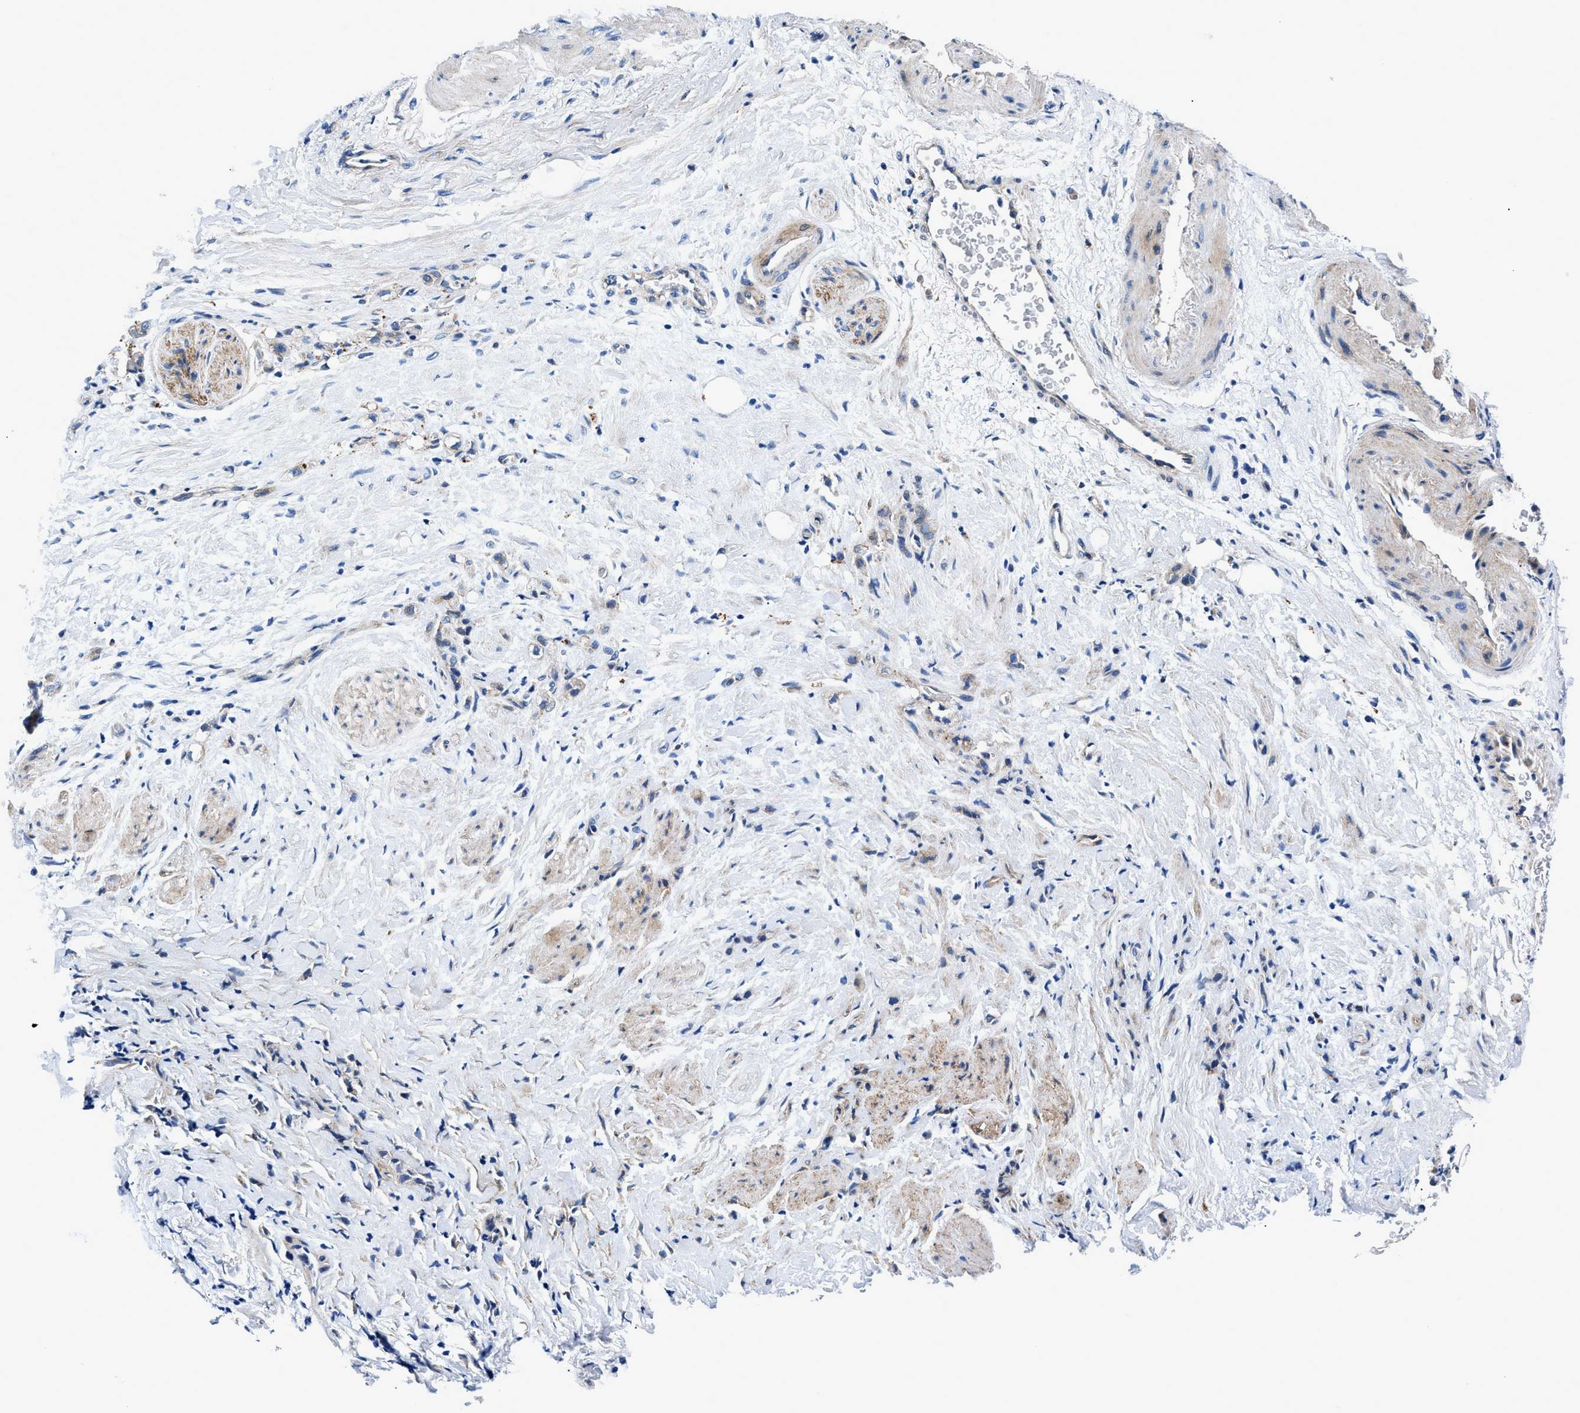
{"staining": {"intensity": "negative", "quantity": "none", "location": "none"}, "tissue": "stomach cancer", "cell_type": "Tumor cells", "image_type": "cancer", "snomed": [{"axis": "morphology", "description": "Adenocarcinoma, NOS"}, {"axis": "topography", "description": "Stomach"}], "caption": "Immunohistochemistry (IHC) photomicrograph of human stomach adenocarcinoma stained for a protein (brown), which exhibits no expression in tumor cells. (Stains: DAB IHC with hematoxylin counter stain, Microscopy: brightfield microscopy at high magnification).", "gene": "DAG1", "patient": {"sex": "male", "age": 82}}